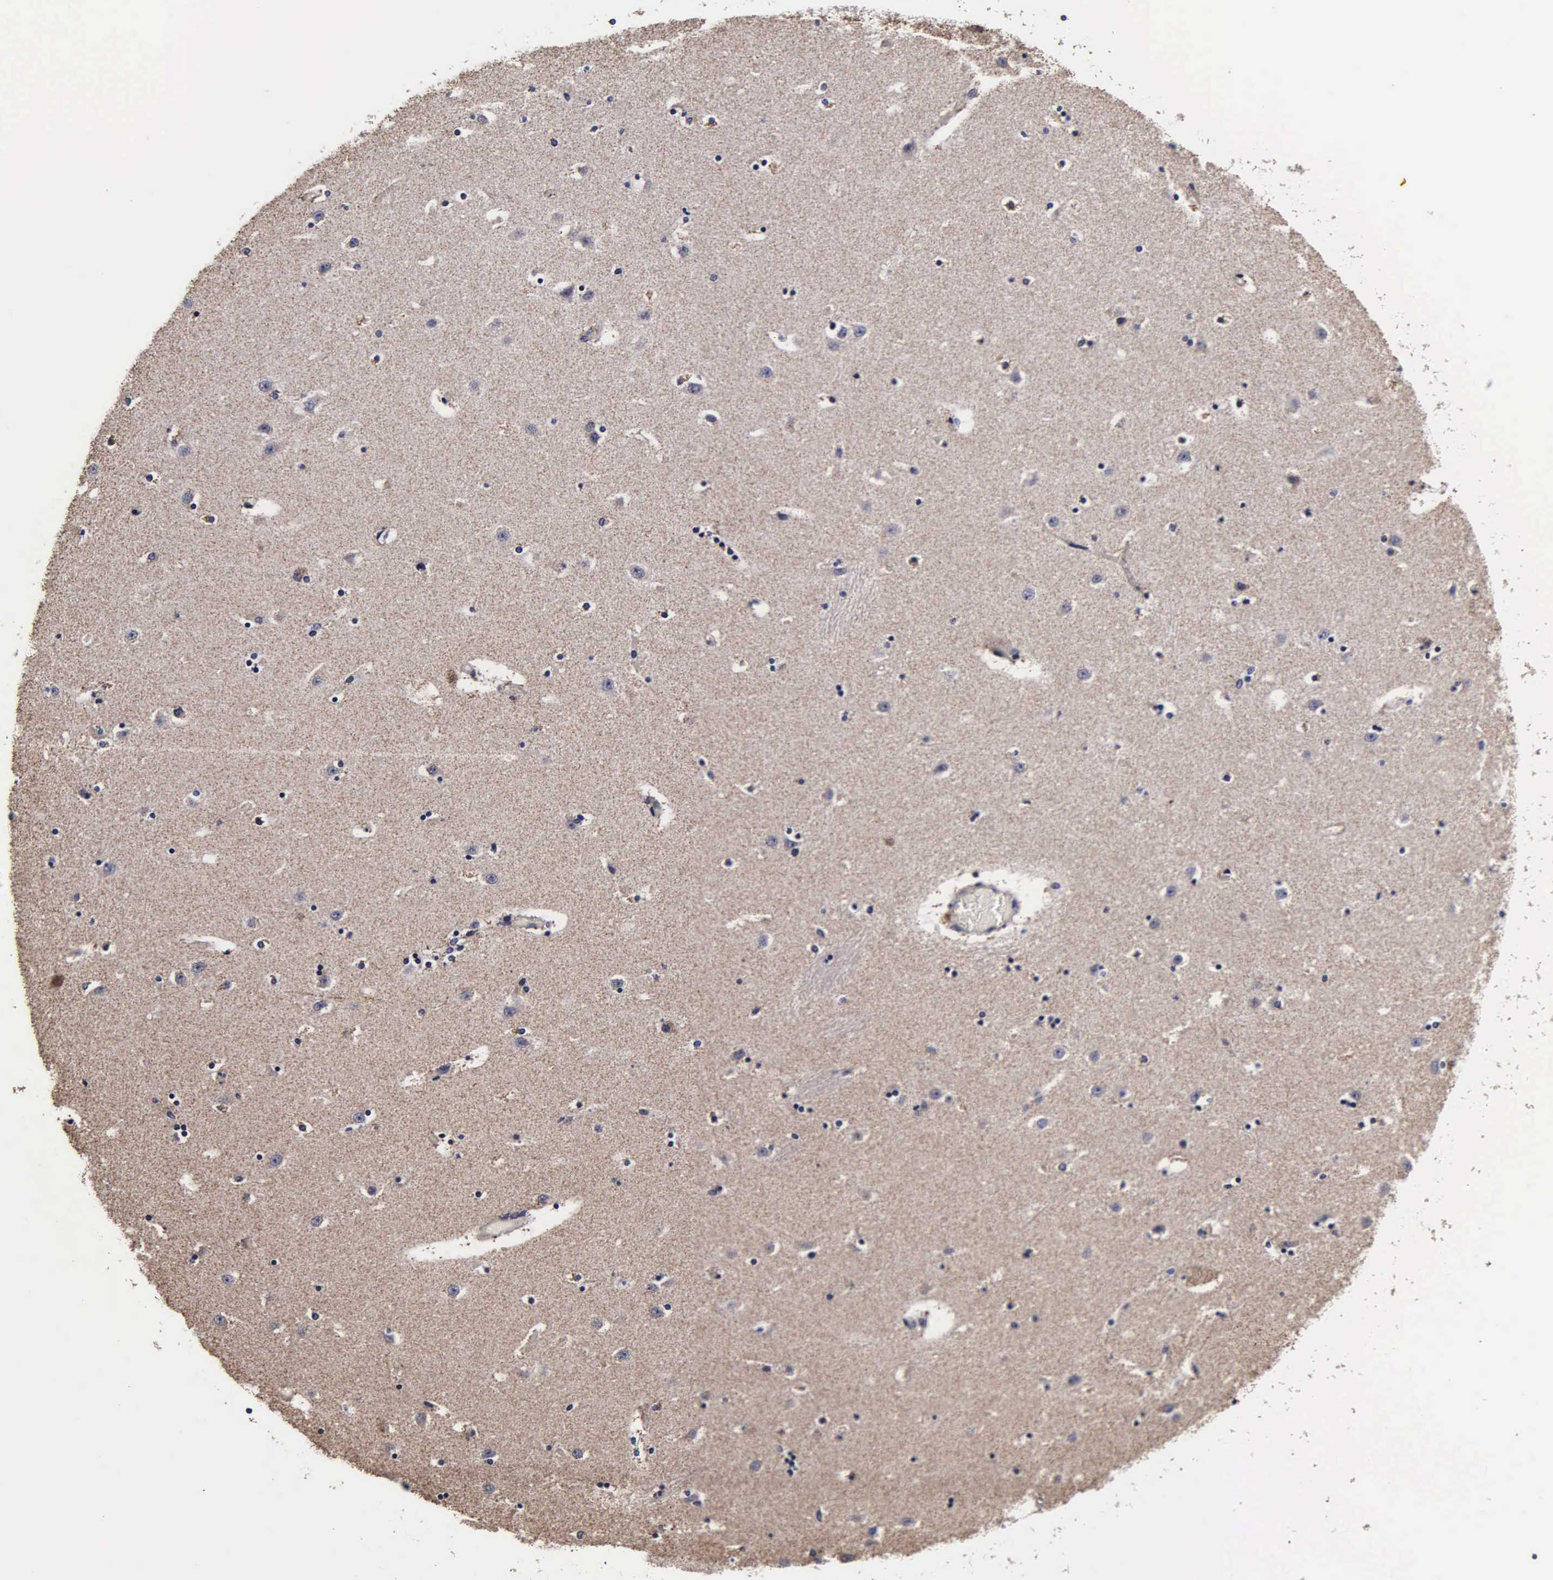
{"staining": {"intensity": "negative", "quantity": "none", "location": "none"}, "tissue": "caudate", "cell_type": "Glial cells", "image_type": "normal", "snomed": [{"axis": "morphology", "description": "Normal tissue, NOS"}, {"axis": "topography", "description": "Lateral ventricle wall"}], "caption": "The photomicrograph displays no staining of glial cells in normal caudate. Brightfield microscopy of immunohistochemistry stained with DAB (3,3'-diaminobenzidine) (brown) and hematoxylin (blue), captured at high magnification.", "gene": "PSMA3", "patient": {"sex": "male", "age": 45}}